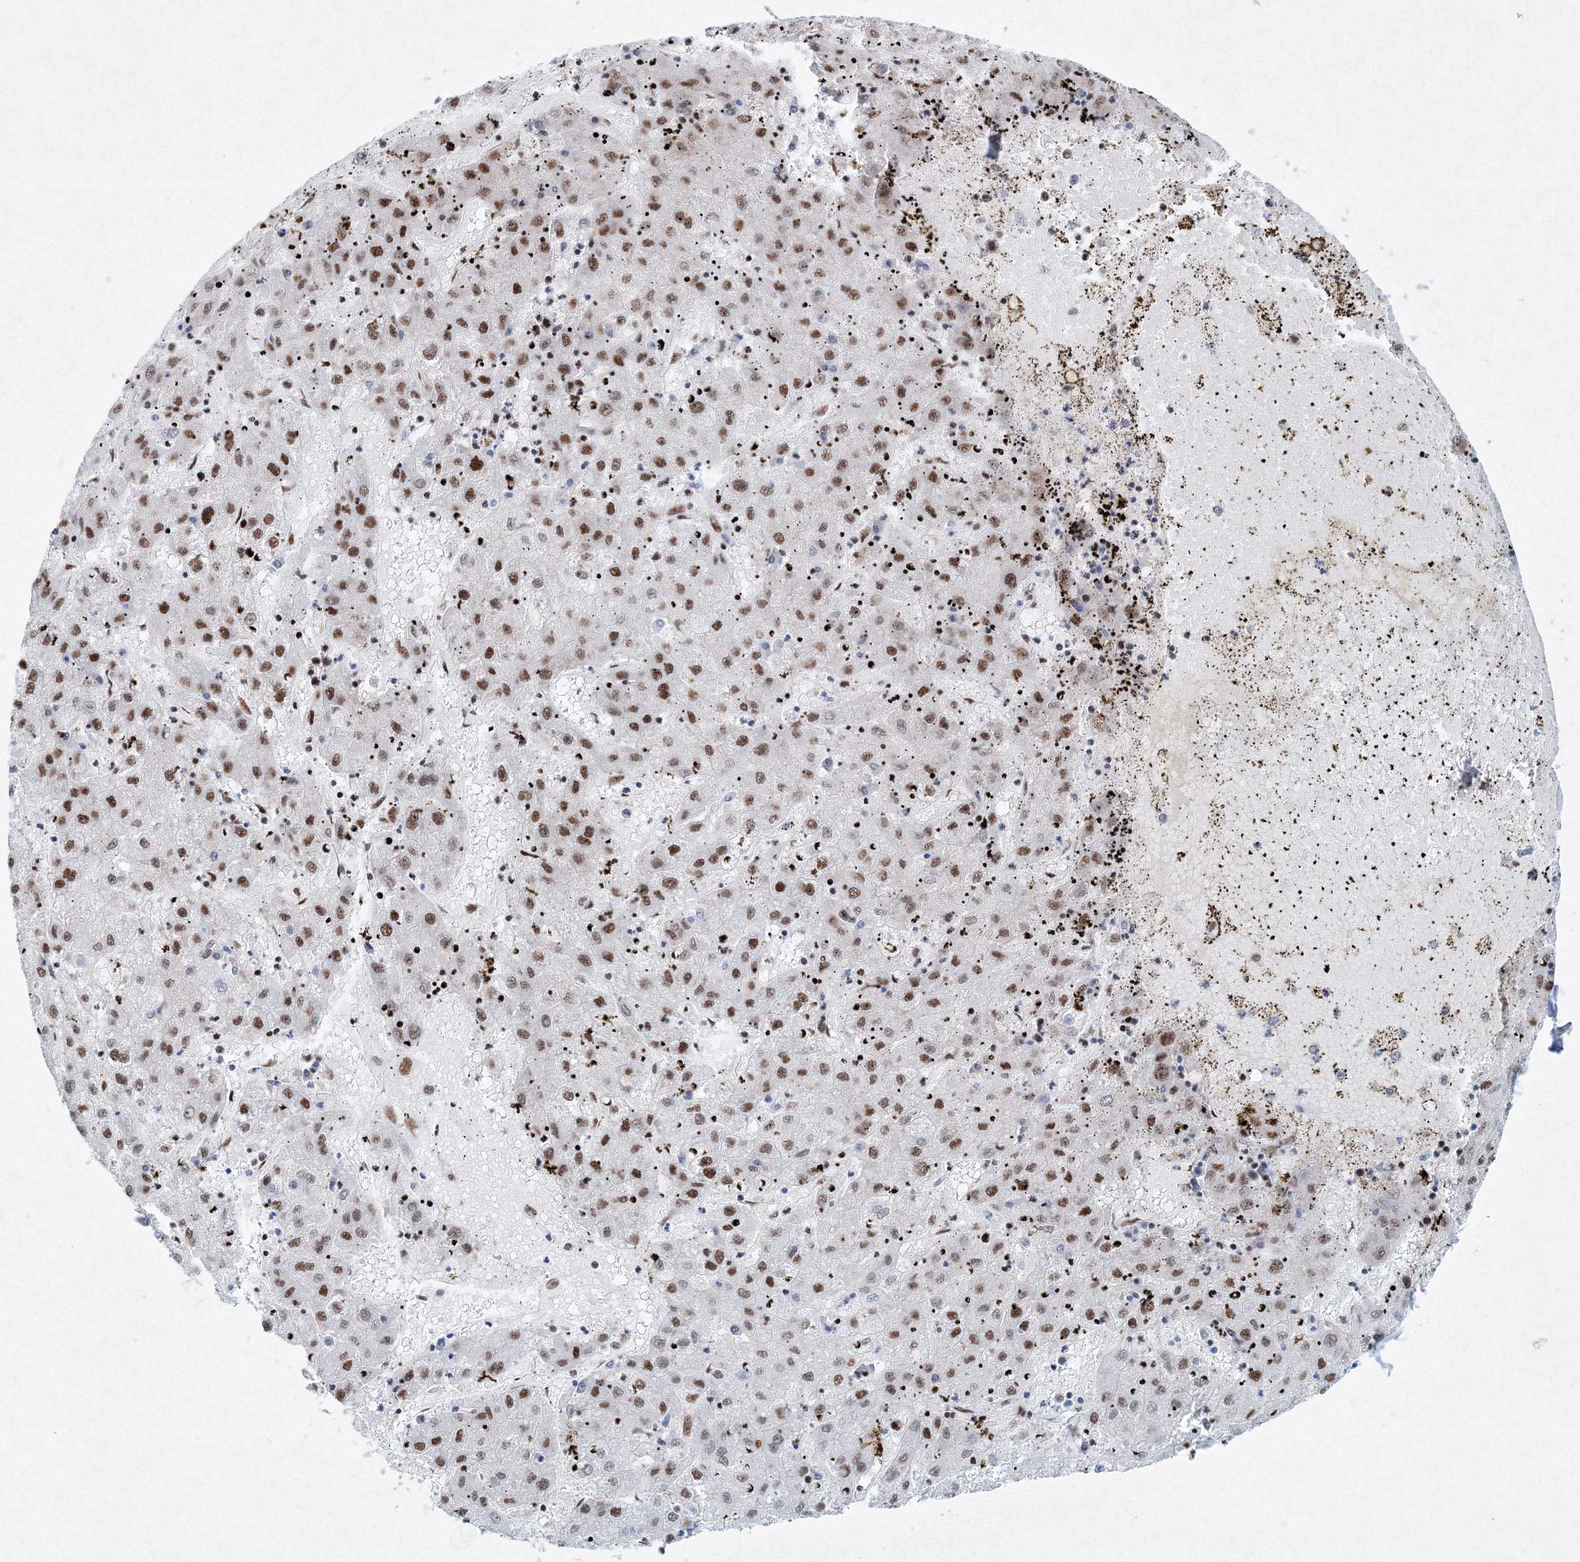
{"staining": {"intensity": "moderate", "quantity": "25%-75%", "location": "nuclear"}, "tissue": "liver cancer", "cell_type": "Tumor cells", "image_type": "cancer", "snomed": [{"axis": "morphology", "description": "Carcinoma, Hepatocellular, NOS"}, {"axis": "topography", "description": "Liver"}], "caption": "The immunohistochemical stain labels moderate nuclear expression in tumor cells of liver cancer tissue. The staining was performed using DAB to visualize the protein expression in brown, while the nuclei were stained in blue with hematoxylin (Magnification: 20x).", "gene": "SNRPC", "patient": {"sex": "male", "age": 72}}